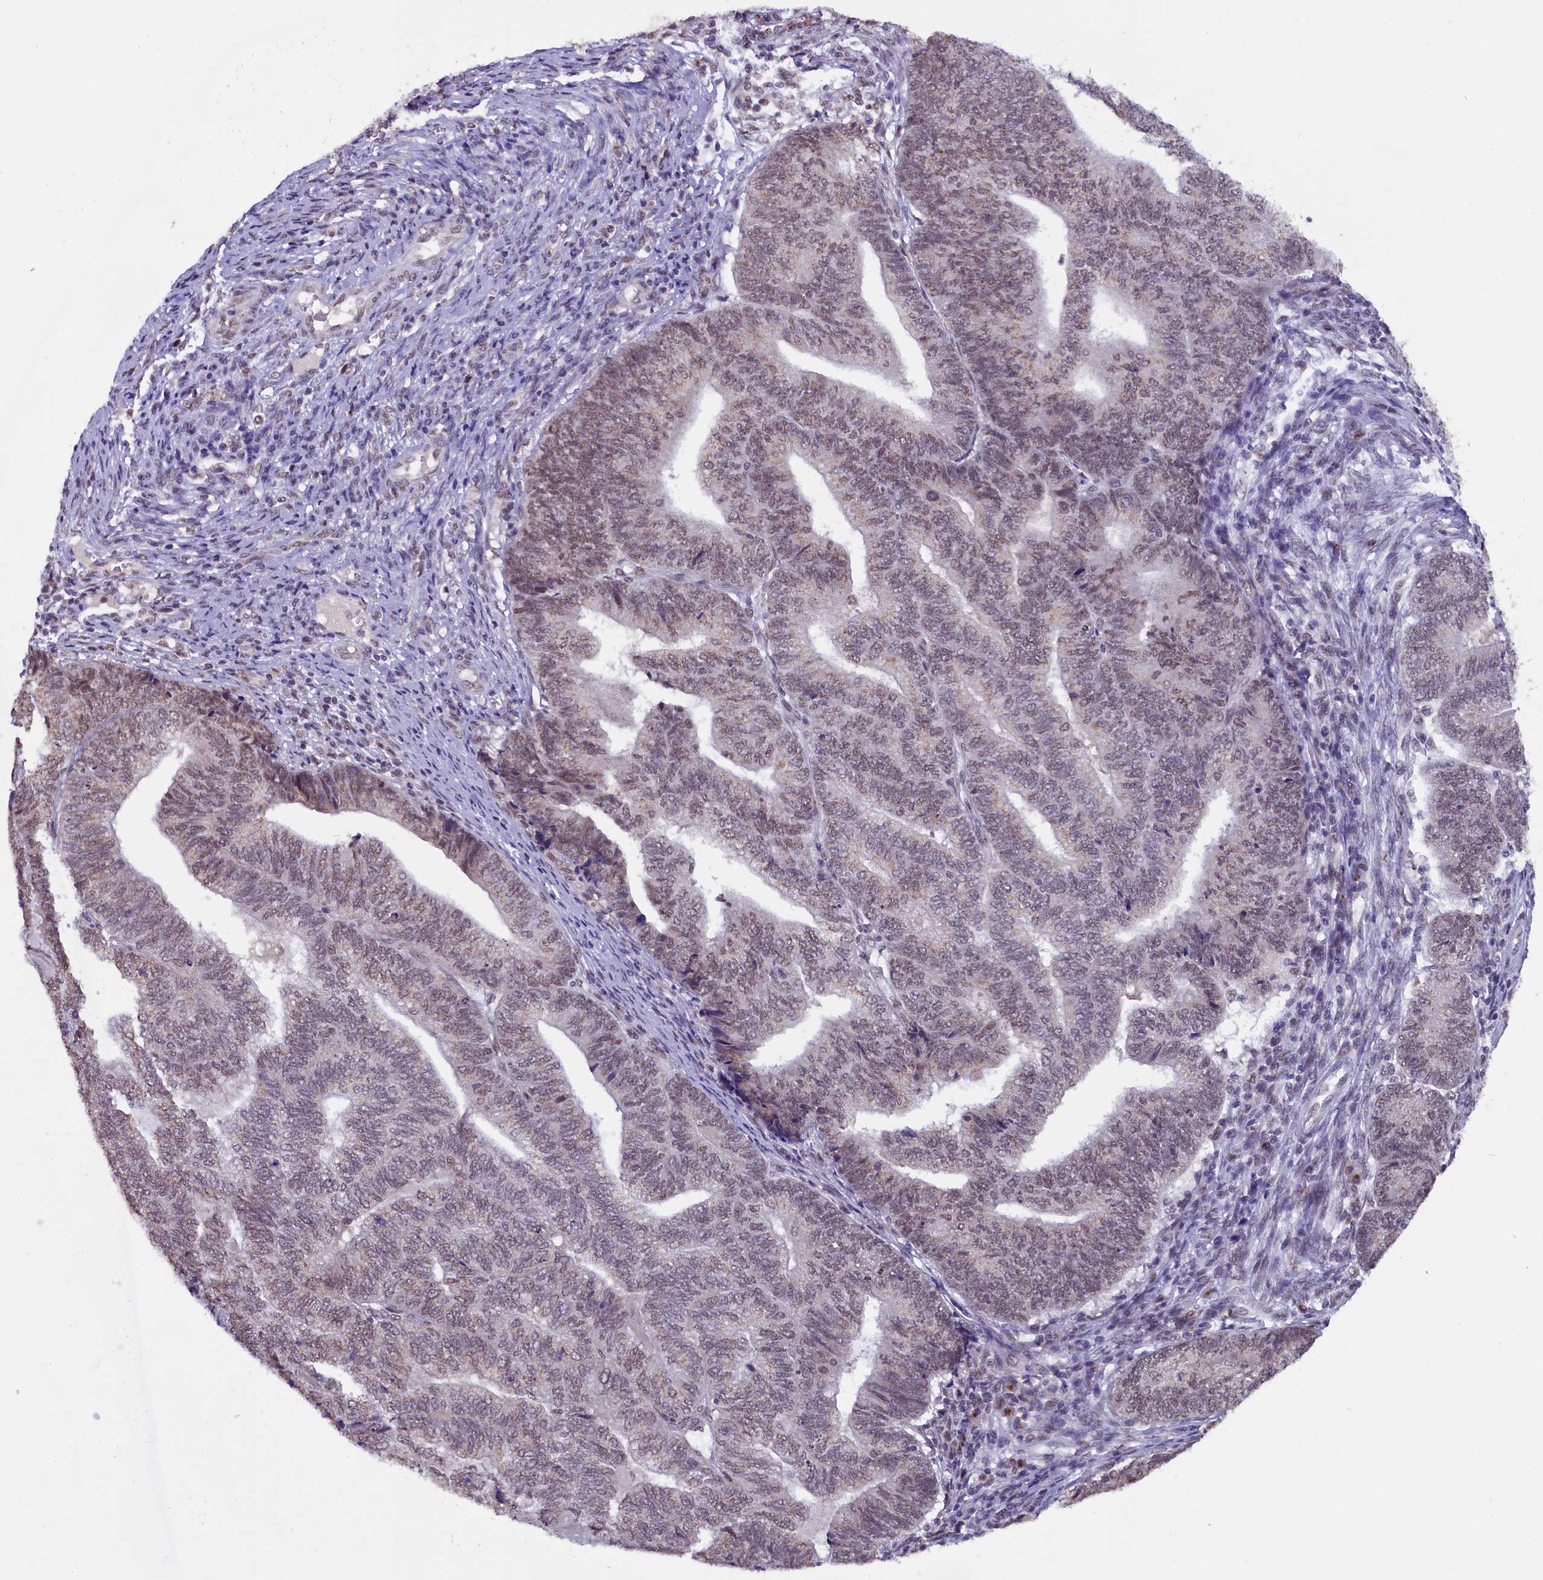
{"staining": {"intensity": "weak", "quantity": "25%-75%", "location": "cytoplasmic/membranous,nuclear"}, "tissue": "endometrial cancer", "cell_type": "Tumor cells", "image_type": "cancer", "snomed": [{"axis": "morphology", "description": "Adenocarcinoma, NOS"}, {"axis": "topography", "description": "Uterus"}, {"axis": "topography", "description": "Endometrium"}], "caption": "This image shows IHC staining of human endometrial cancer (adenocarcinoma), with low weak cytoplasmic/membranous and nuclear staining in about 25%-75% of tumor cells.", "gene": "NCBP1", "patient": {"sex": "female", "age": 70}}